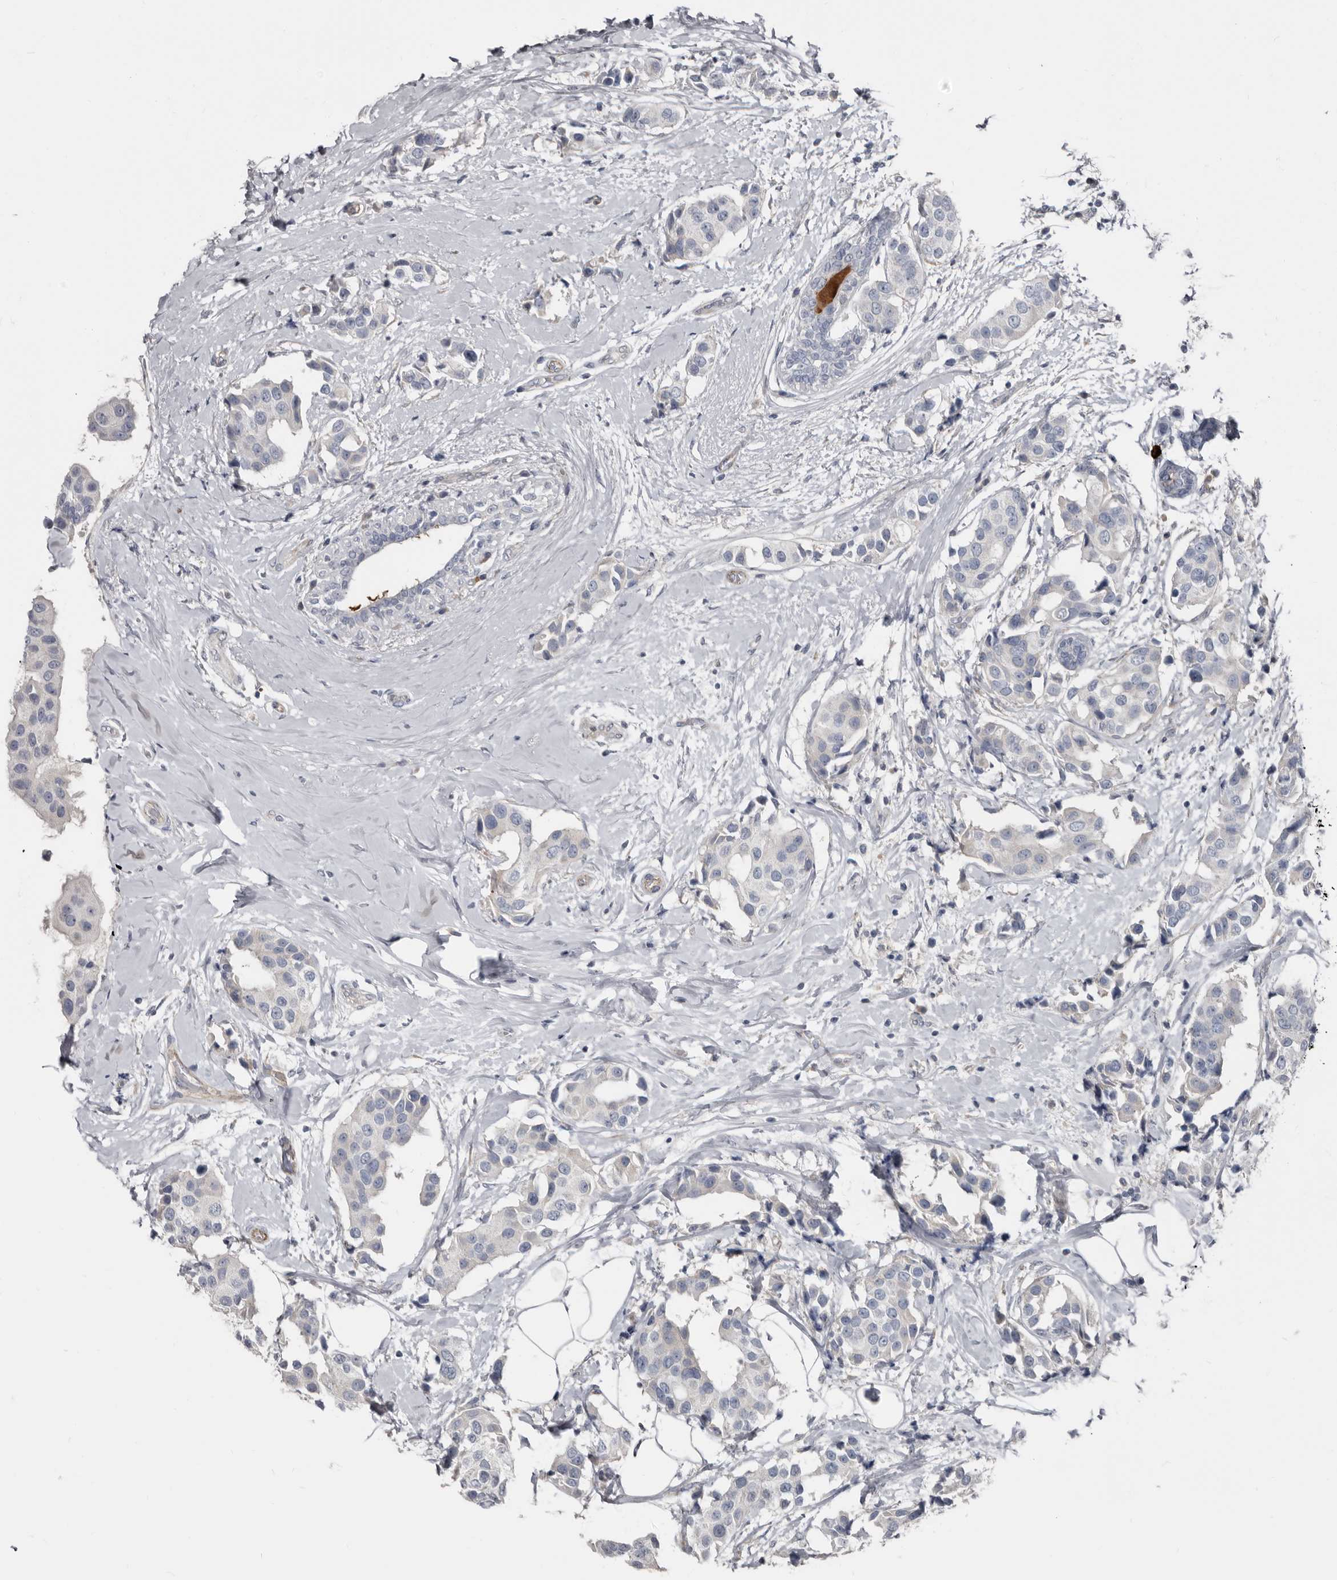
{"staining": {"intensity": "negative", "quantity": "none", "location": "none"}, "tissue": "breast cancer", "cell_type": "Tumor cells", "image_type": "cancer", "snomed": [{"axis": "morphology", "description": "Normal tissue, NOS"}, {"axis": "morphology", "description": "Duct carcinoma"}, {"axis": "topography", "description": "Breast"}], "caption": "Immunohistochemistry histopathology image of neoplastic tissue: human breast infiltrating ductal carcinoma stained with DAB shows no significant protein staining in tumor cells.", "gene": "ZNF114", "patient": {"sex": "female", "age": 39}}